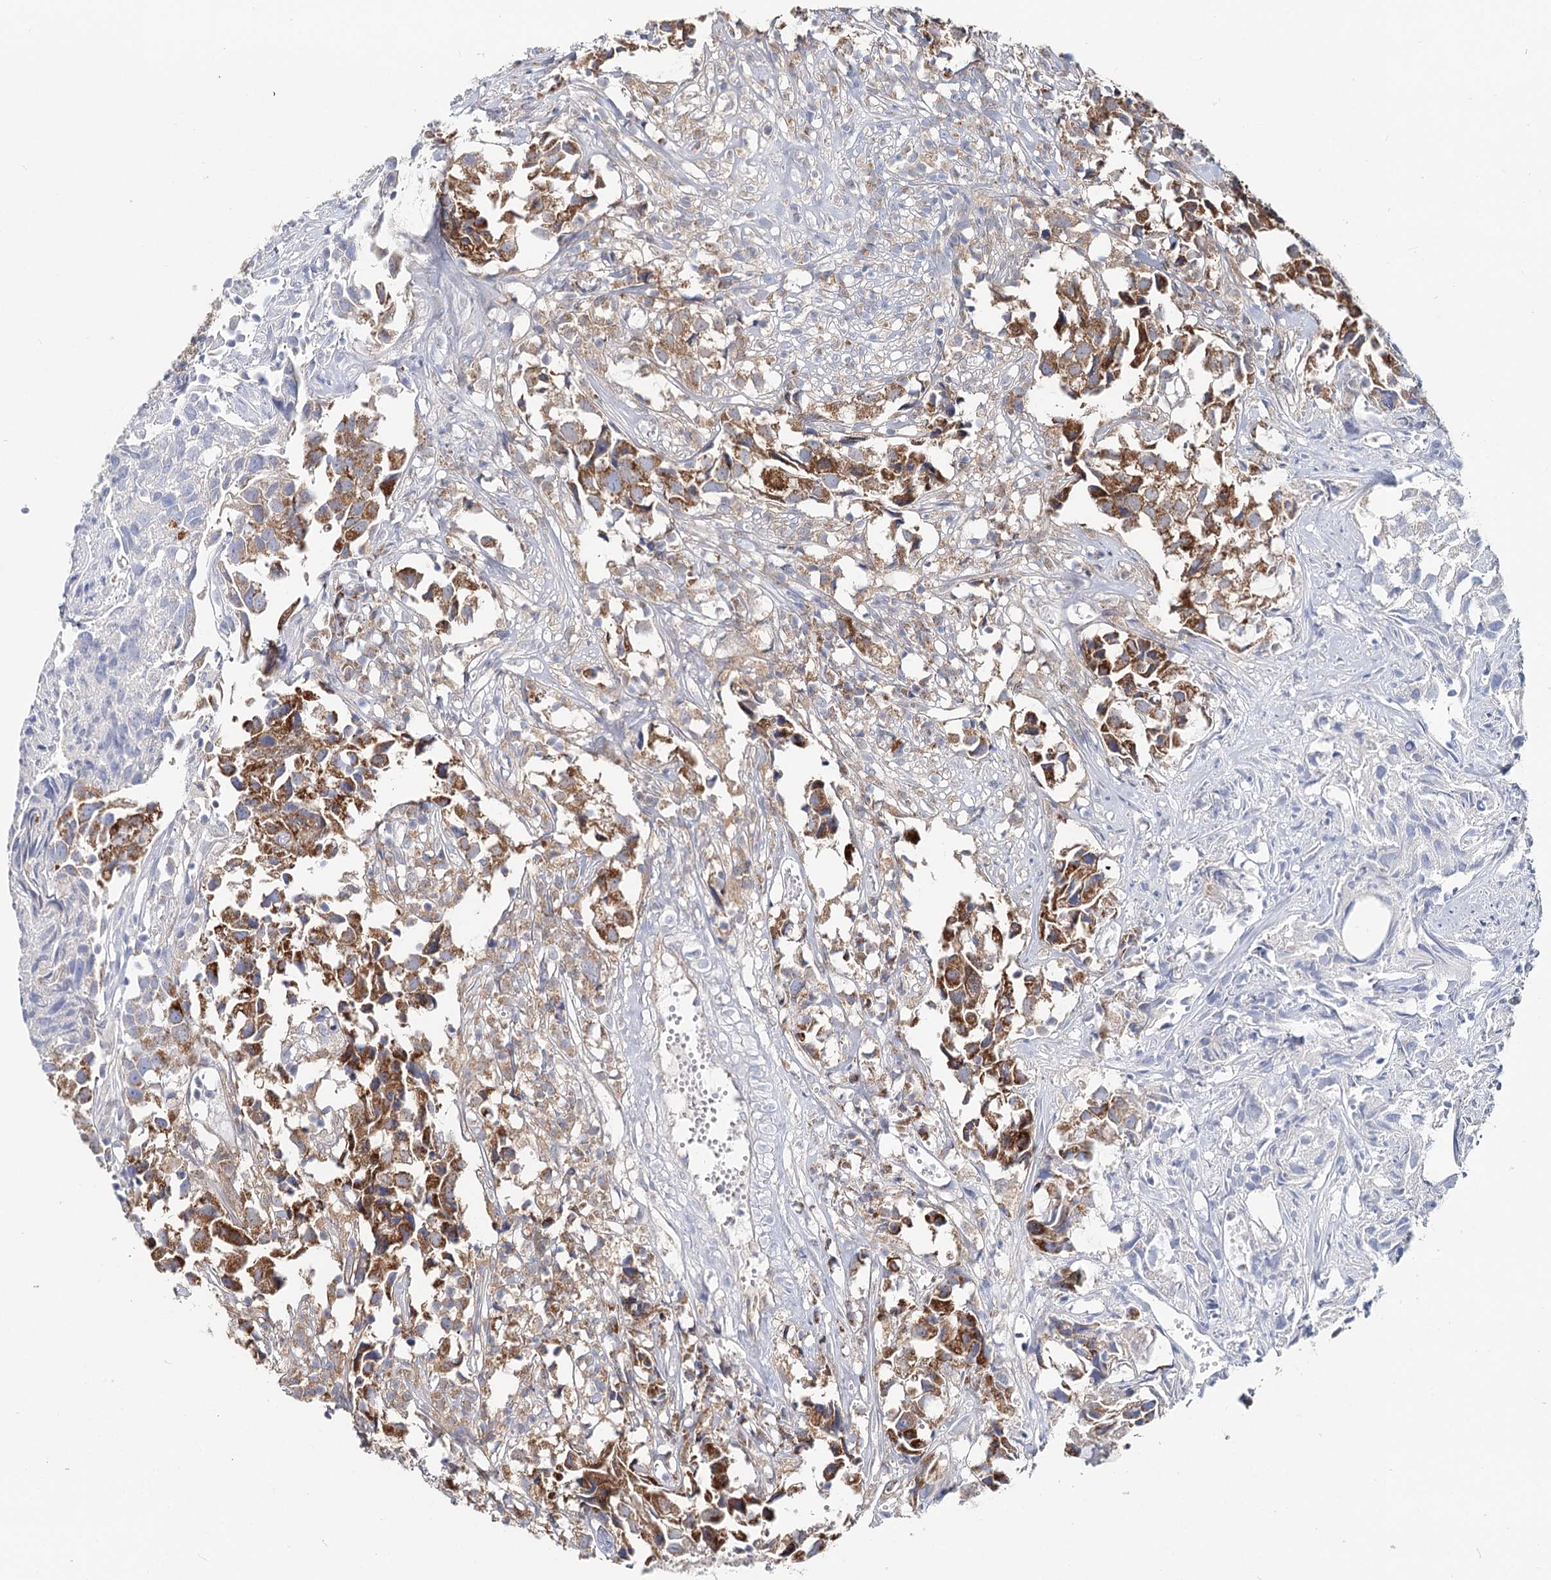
{"staining": {"intensity": "moderate", "quantity": "25%-75%", "location": "cytoplasmic/membranous"}, "tissue": "urothelial cancer", "cell_type": "Tumor cells", "image_type": "cancer", "snomed": [{"axis": "morphology", "description": "Urothelial carcinoma, High grade"}, {"axis": "topography", "description": "Urinary bladder"}], "caption": "IHC of human urothelial carcinoma (high-grade) demonstrates medium levels of moderate cytoplasmic/membranous staining in about 25%-75% of tumor cells.", "gene": "MCCC2", "patient": {"sex": "female", "age": 75}}